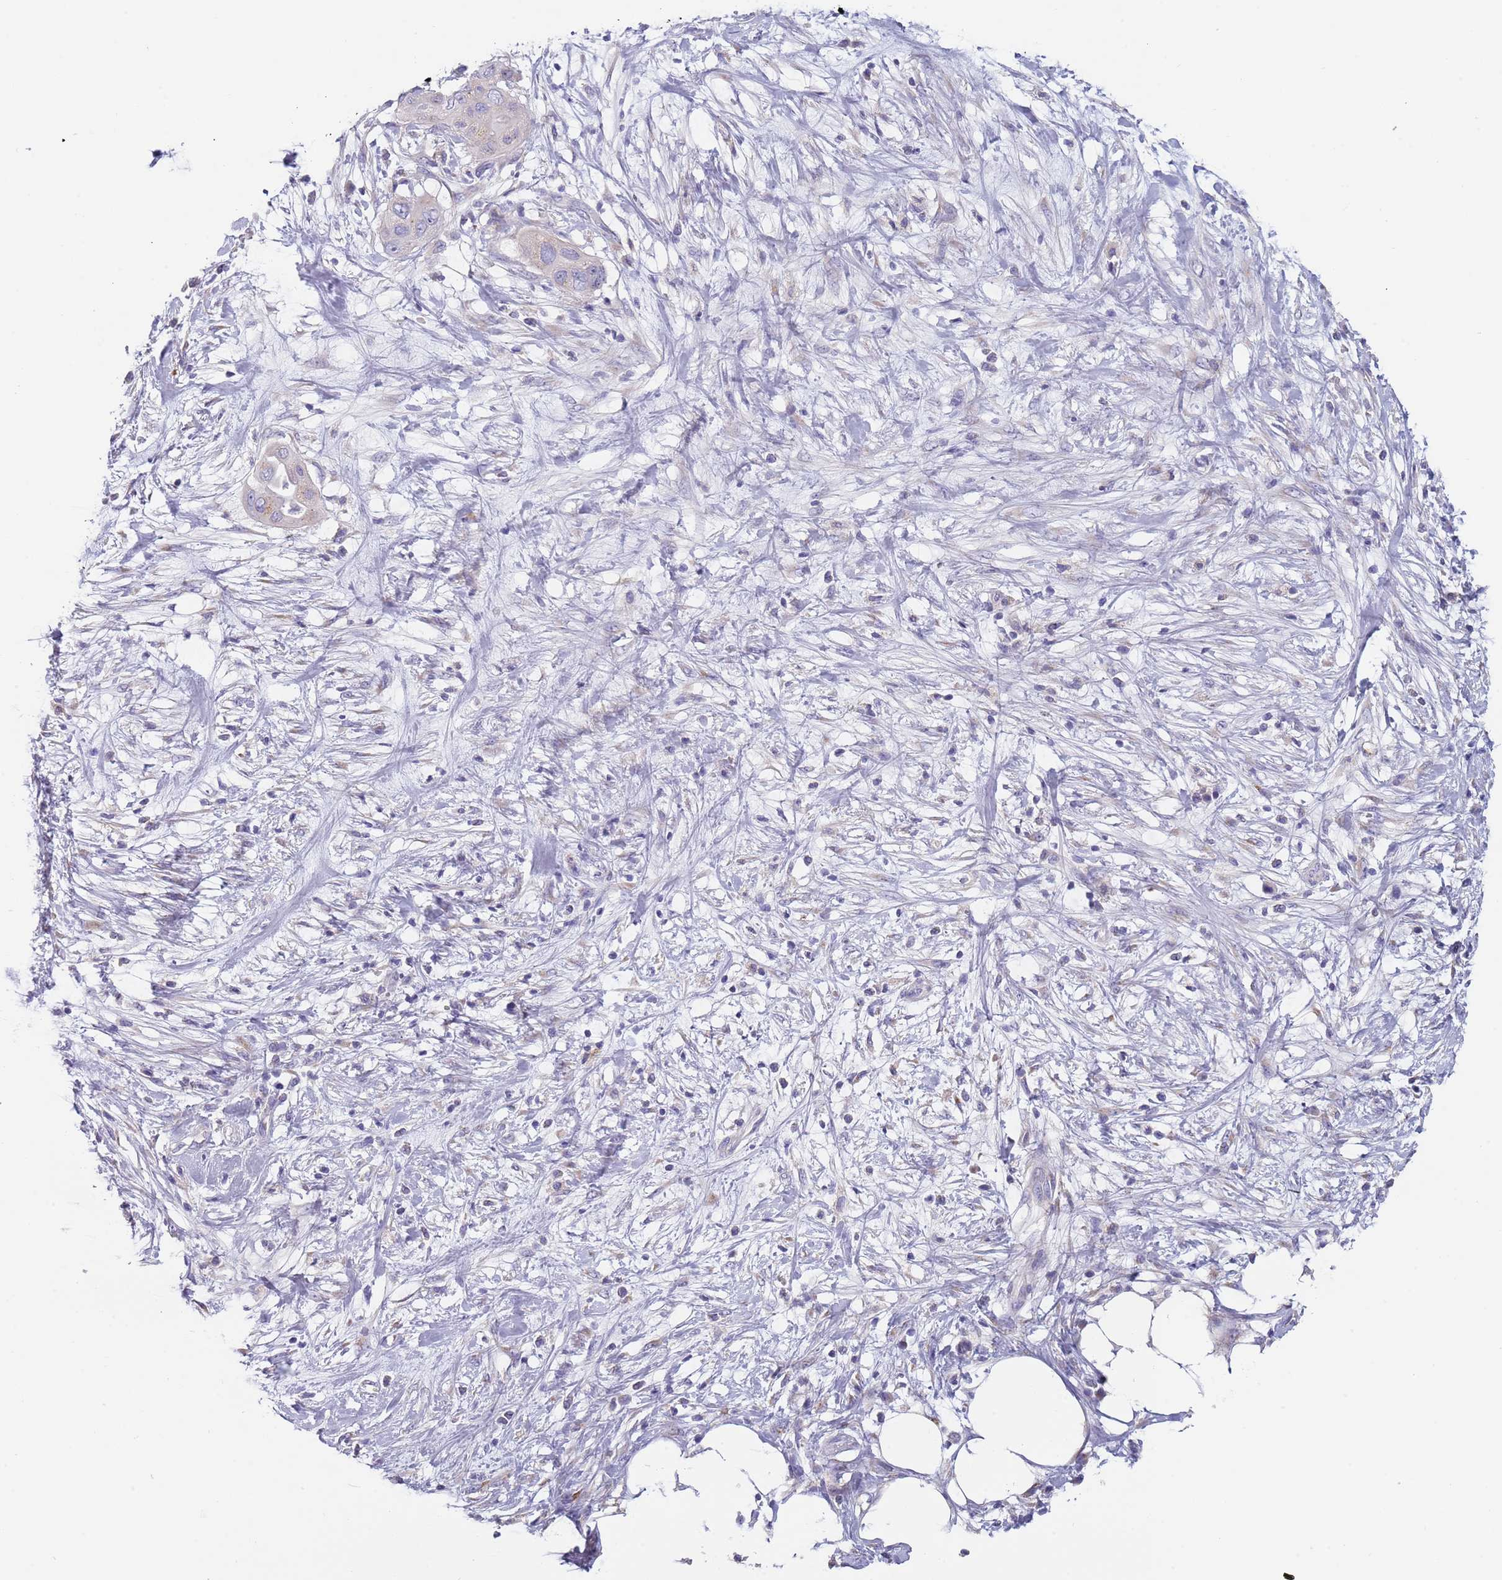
{"staining": {"intensity": "weak", "quantity": "<25%", "location": "cytoplasmic/membranous"}, "tissue": "pancreatic cancer", "cell_type": "Tumor cells", "image_type": "cancer", "snomed": [{"axis": "morphology", "description": "Adenocarcinoma, NOS"}, {"axis": "topography", "description": "Pancreas"}], "caption": "DAB (3,3'-diaminobenzidine) immunohistochemical staining of pancreatic adenocarcinoma shows no significant staining in tumor cells.", "gene": "MAN1C1", "patient": {"sex": "male", "age": 68}}